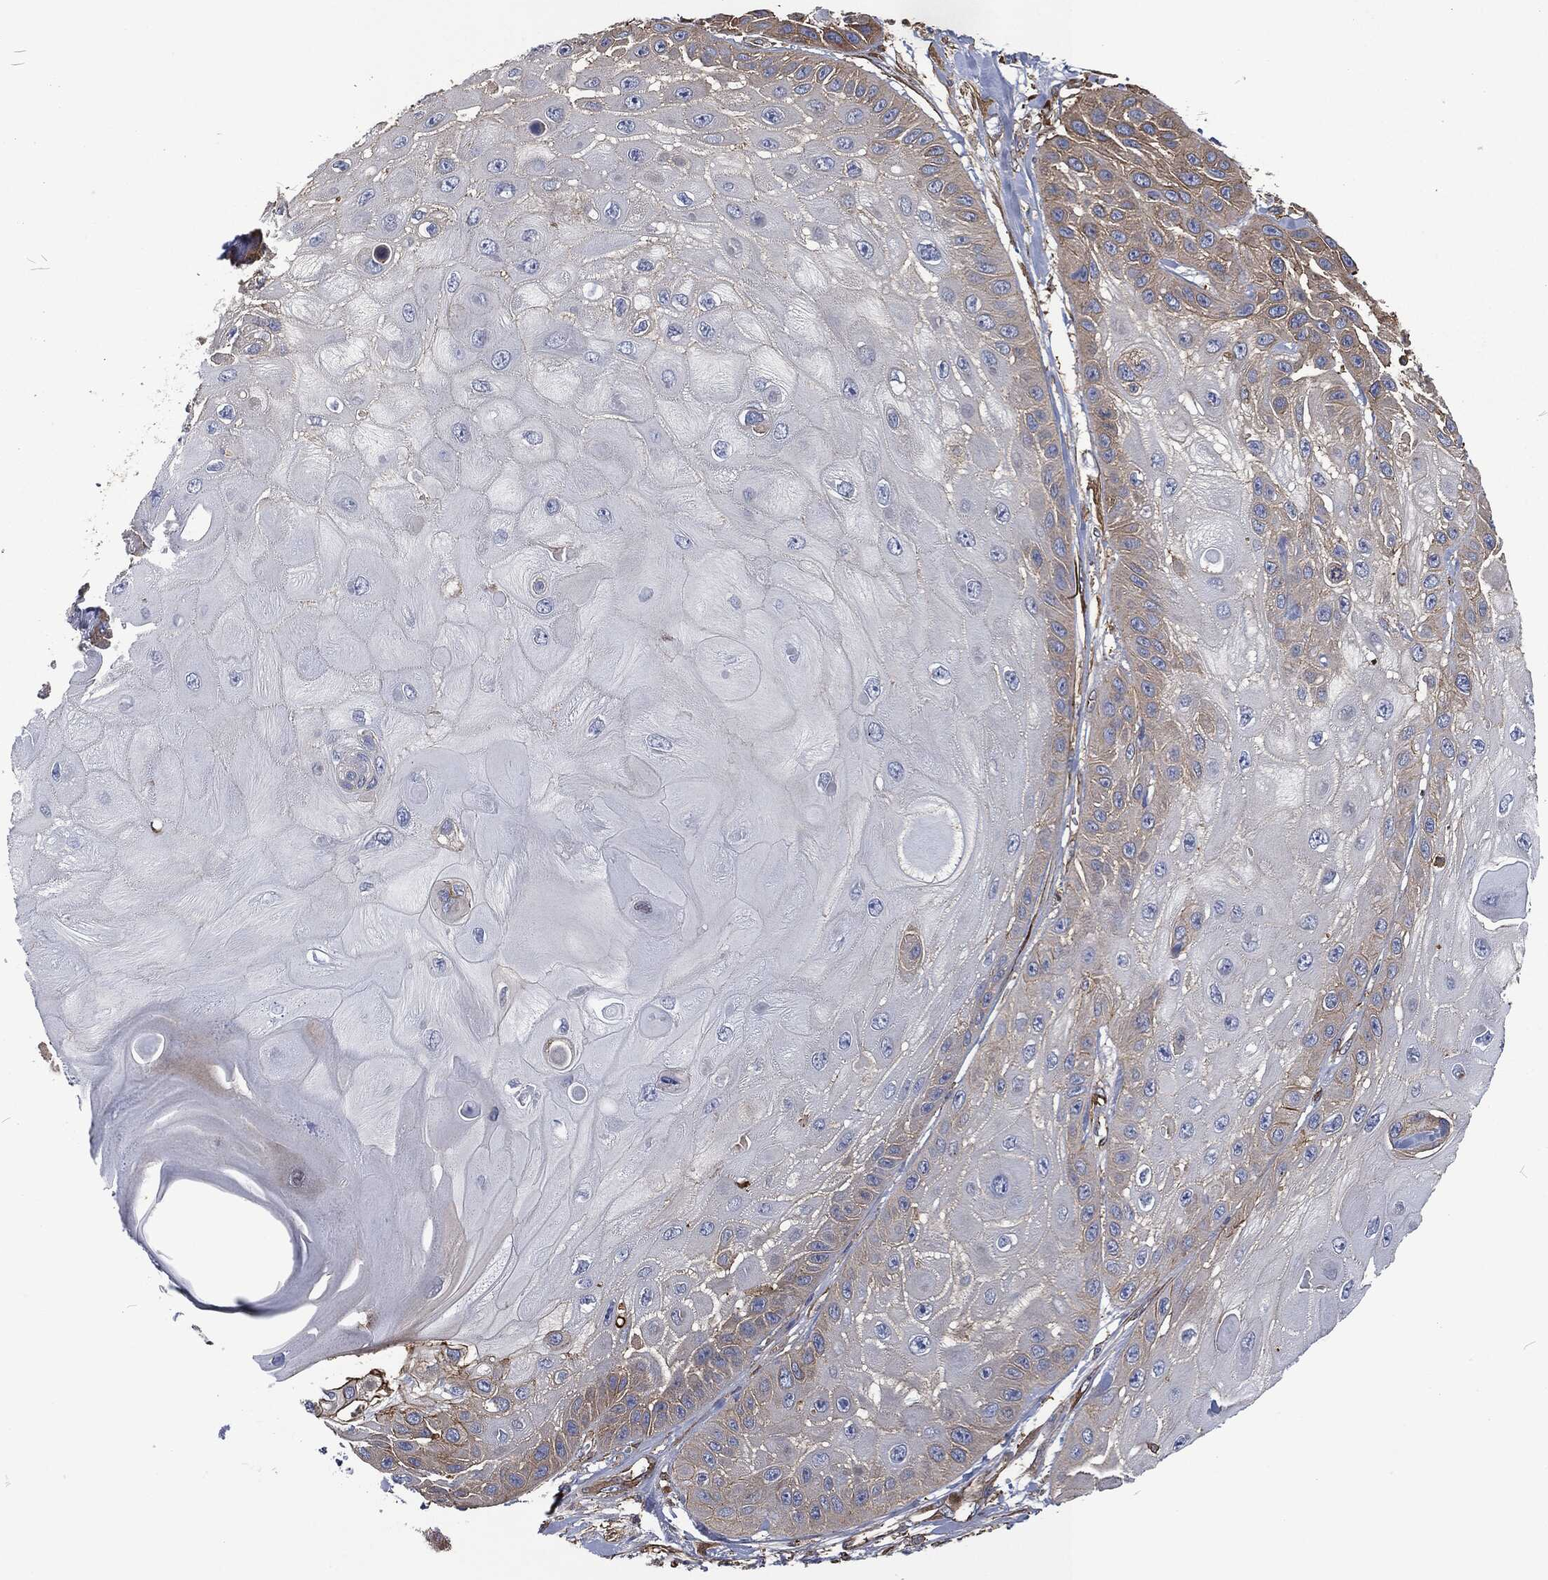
{"staining": {"intensity": "weak", "quantity": "<25%", "location": "cytoplasmic/membranous"}, "tissue": "skin cancer", "cell_type": "Tumor cells", "image_type": "cancer", "snomed": [{"axis": "morphology", "description": "Normal tissue, NOS"}, {"axis": "morphology", "description": "Squamous cell carcinoma, NOS"}, {"axis": "topography", "description": "Skin"}], "caption": "The image reveals no staining of tumor cells in skin squamous cell carcinoma. (DAB immunohistochemistry with hematoxylin counter stain).", "gene": "LGALS9", "patient": {"sex": "male", "age": 79}}